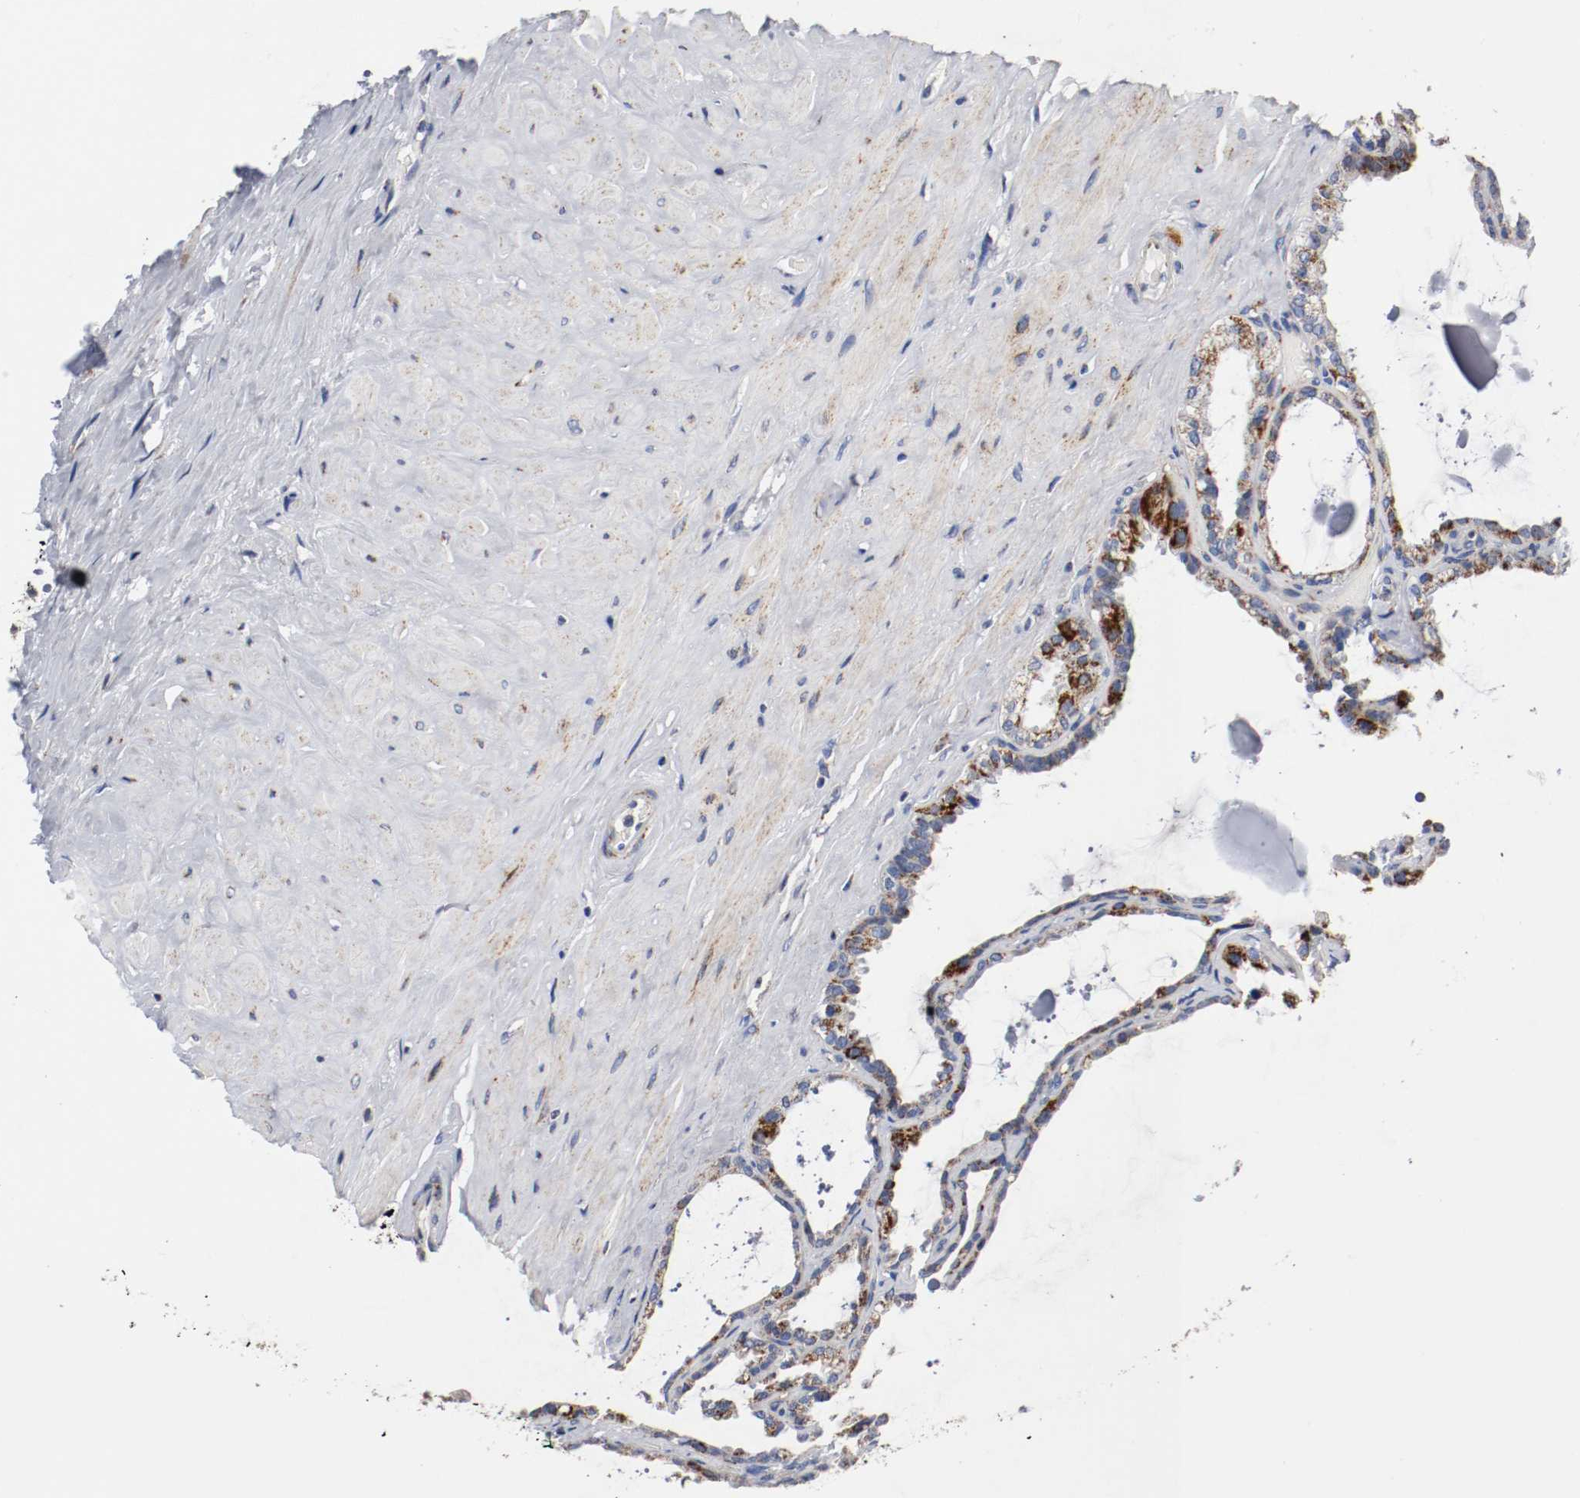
{"staining": {"intensity": "strong", "quantity": ">75%", "location": "cytoplasmic/membranous"}, "tissue": "seminal vesicle", "cell_type": "Glandular cells", "image_type": "normal", "snomed": [{"axis": "morphology", "description": "Normal tissue, NOS"}, {"axis": "morphology", "description": "Inflammation, NOS"}, {"axis": "topography", "description": "Urinary bladder"}, {"axis": "topography", "description": "Prostate"}, {"axis": "topography", "description": "Seminal veicle"}], "caption": "A histopathology image showing strong cytoplasmic/membranous positivity in approximately >75% of glandular cells in normal seminal vesicle, as visualized by brown immunohistochemical staining.", "gene": "TUBD1", "patient": {"sex": "male", "age": 82}}